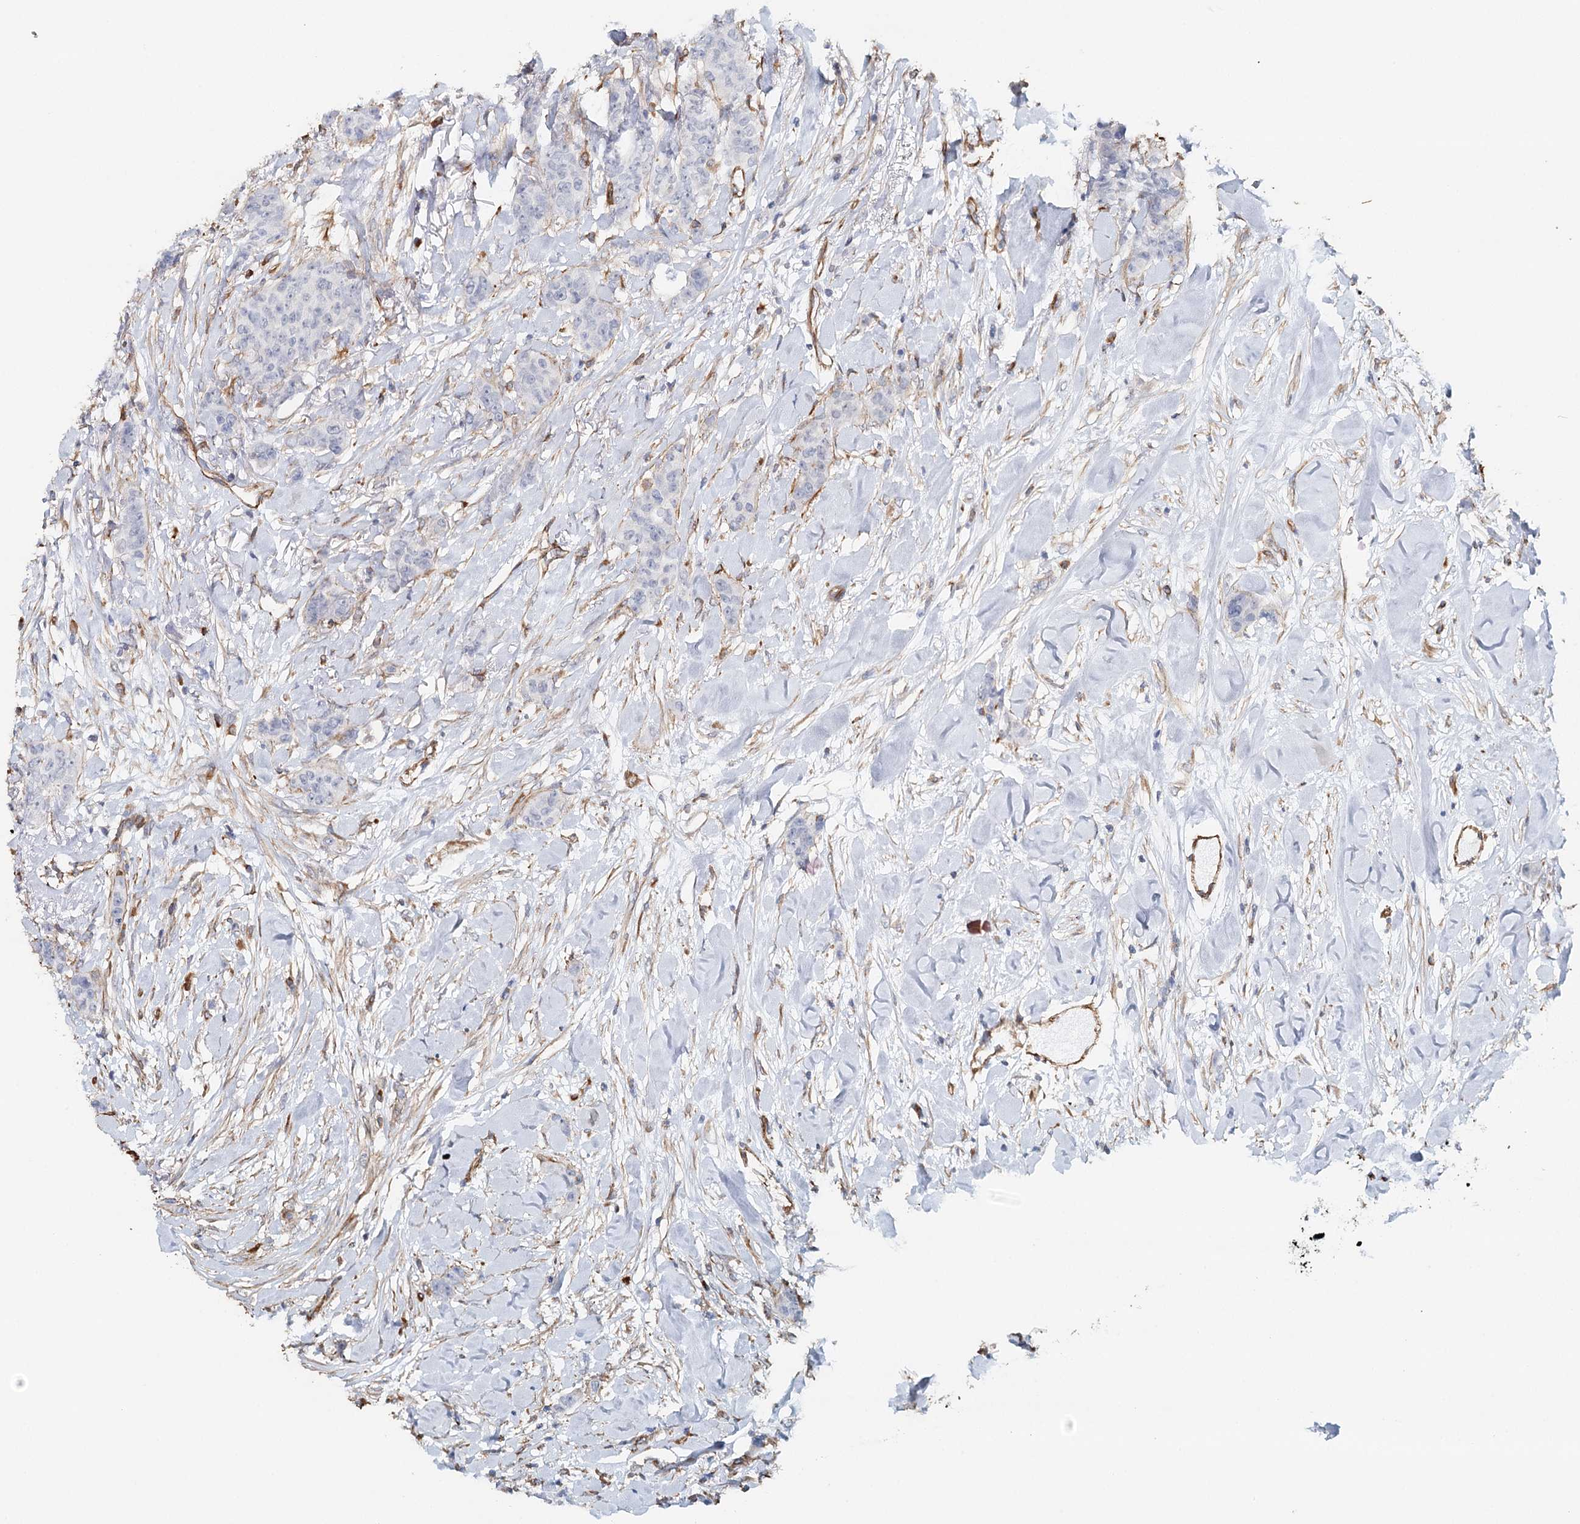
{"staining": {"intensity": "negative", "quantity": "none", "location": "none"}, "tissue": "breast cancer", "cell_type": "Tumor cells", "image_type": "cancer", "snomed": [{"axis": "morphology", "description": "Duct carcinoma"}, {"axis": "topography", "description": "Breast"}], "caption": "A high-resolution histopathology image shows immunohistochemistry staining of invasive ductal carcinoma (breast), which shows no significant positivity in tumor cells.", "gene": "SYNPO", "patient": {"sex": "female", "age": 40}}